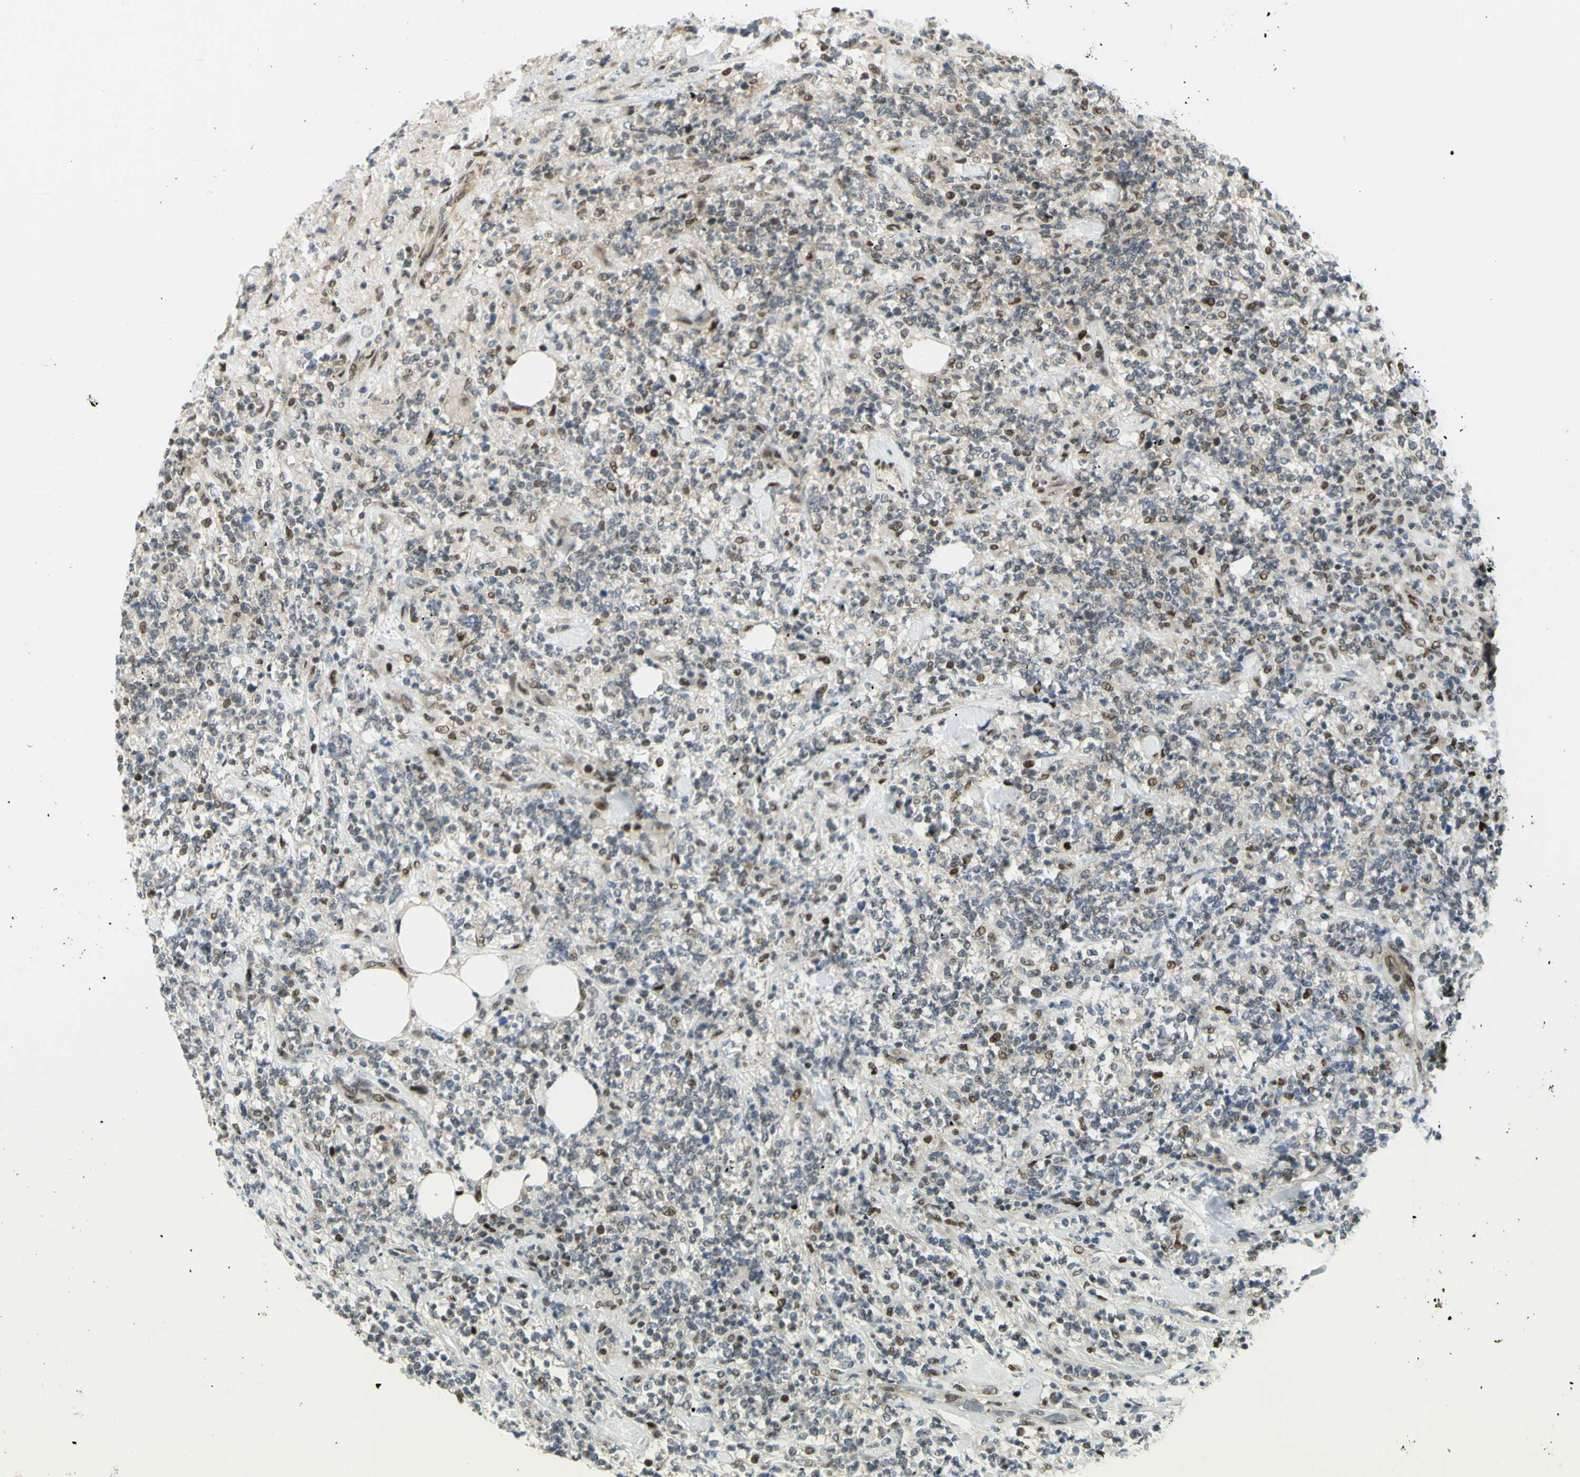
{"staining": {"intensity": "moderate", "quantity": "<25%", "location": "nuclear"}, "tissue": "lymphoma", "cell_type": "Tumor cells", "image_type": "cancer", "snomed": [{"axis": "morphology", "description": "Malignant lymphoma, non-Hodgkin's type, High grade"}, {"axis": "topography", "description": "Soft tissue"}], "caption": "Approximately <25% of tumor cells in lymphoma show moderate nuclear protein positivity as visualized by brown immunohistochemical staining.", "gene": "DDX1", "patient": {"sex": "male", "age": 18}}